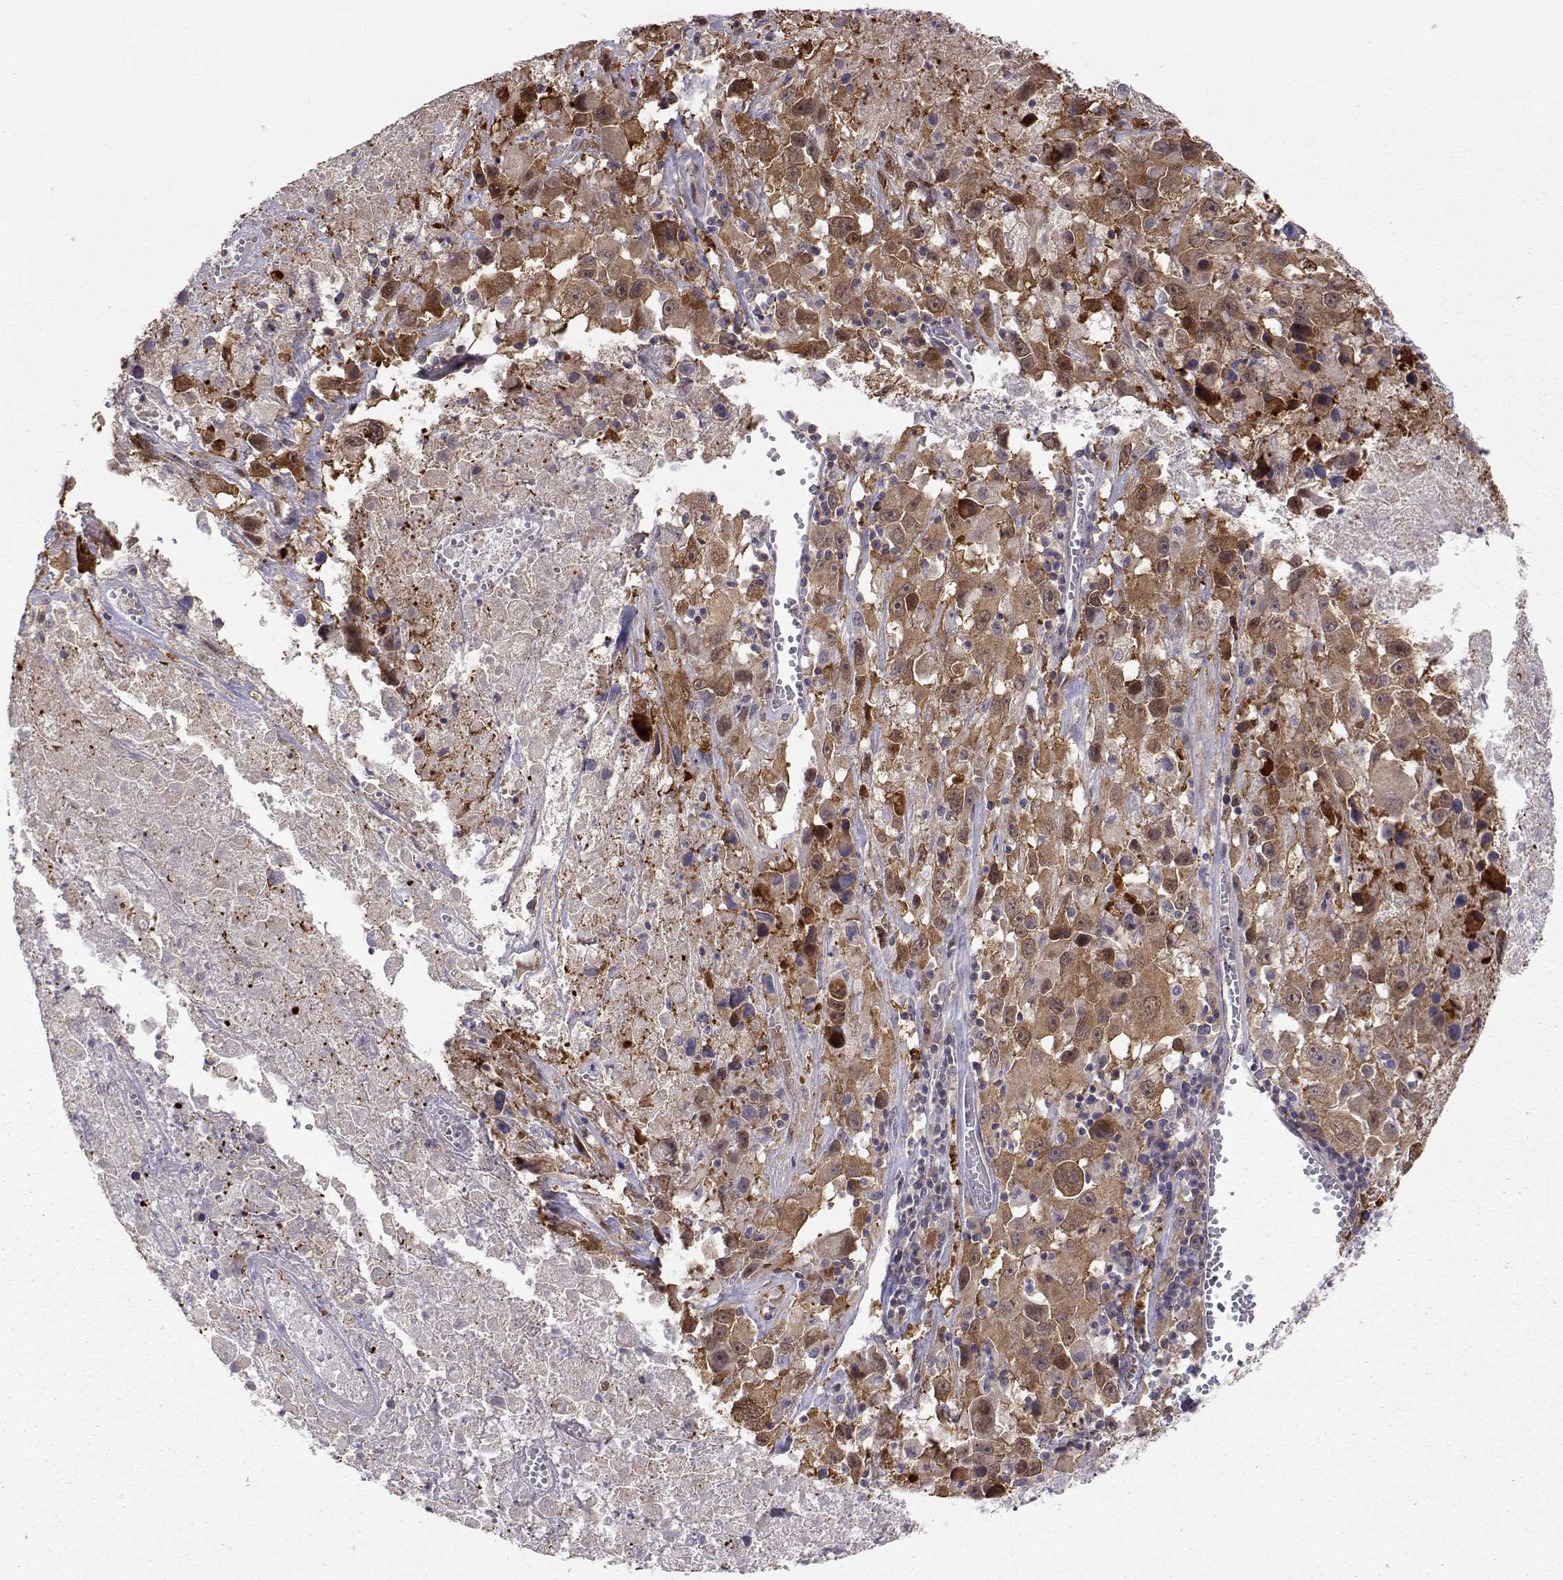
{"staining": {"intensity": "moderate", "quantity": ">75%", "location": "cytoplasmic/membranous"}, "tissue": "melanoma", "cell_type": "Tumor cells", "image_type": "cancer", "snomed": [{"axis": "morphology", "description": "Malignant melanoma, Metastatic site"}, {"axis": "topography", "description": "Lymph node"}], "caption": "Approximately >75% of tumor cells in melanoma exhibit moderate cytoplasmic/membranous protein staining as visualized by brown immunohistochemical staining.", "gene": "NCAM2", "patient": {"sex": "male", "age": 50}}